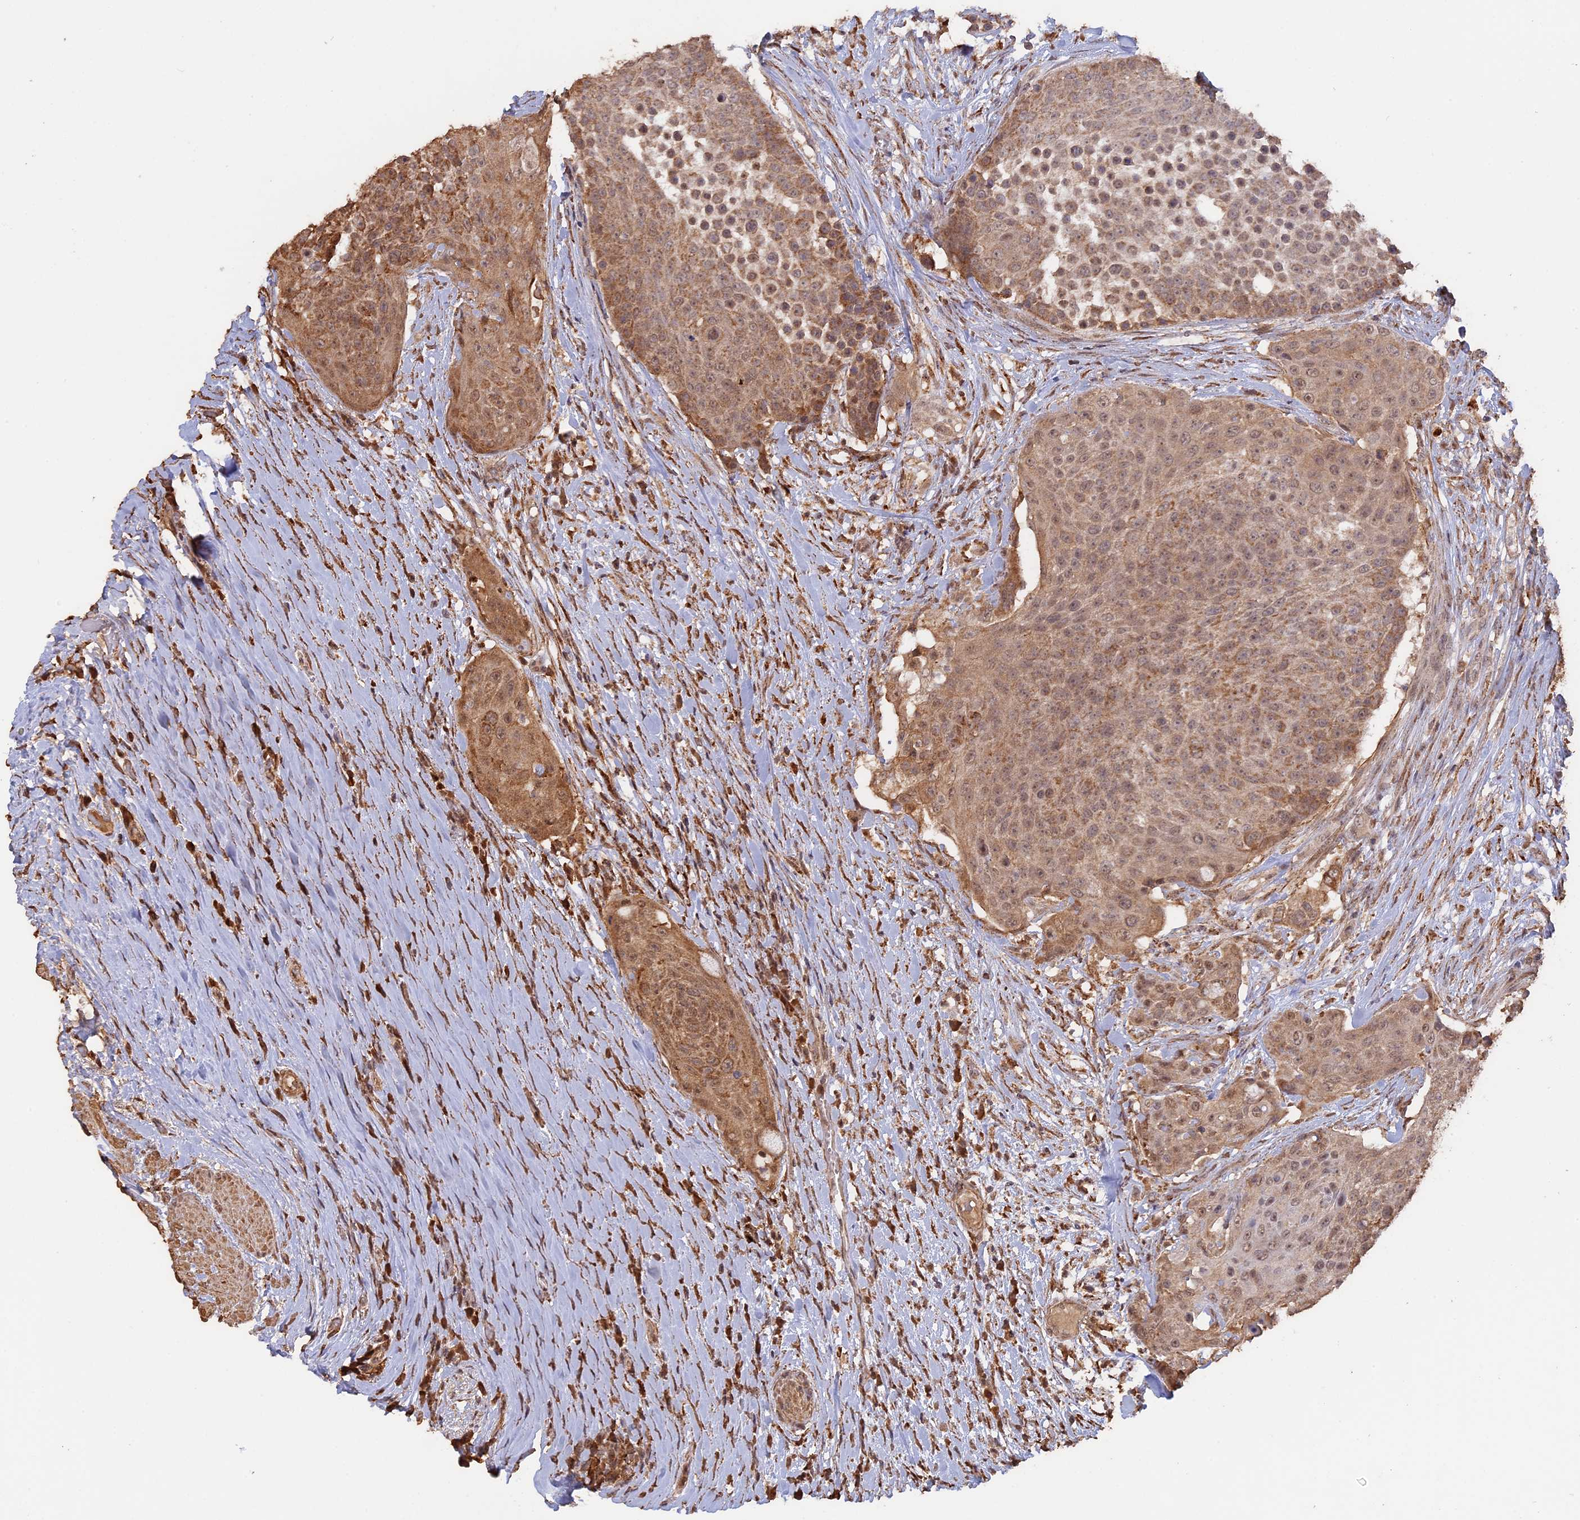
{"staining": {"intensity": "moderate", "quantity": ">75%", "location": "cytoplasmic/membranous,nuclear"}, "tissue": "urothelial cancer", "cell_type": "Tumor cells", "image_type": "cancer", "snomed": [{"axis": "morphology", "description": "Urothelial carcinoma, High grade"}, {"axis": "topography", "description": "Urinary bladder"}], "caption": "Moderate cytoplasmic/membranous and nuclear protein staining is seen in approximately >75% of tumor cells in urothelial carcinoma (high-grade). (Stains: DAB (3,3'-diaminobenzidine) in brown, nuclei in blue, Microscopy: brightfield microscopy at high magnification).", "gene": "FAM210B", "patient": {"sex": "female", "age": 63}}